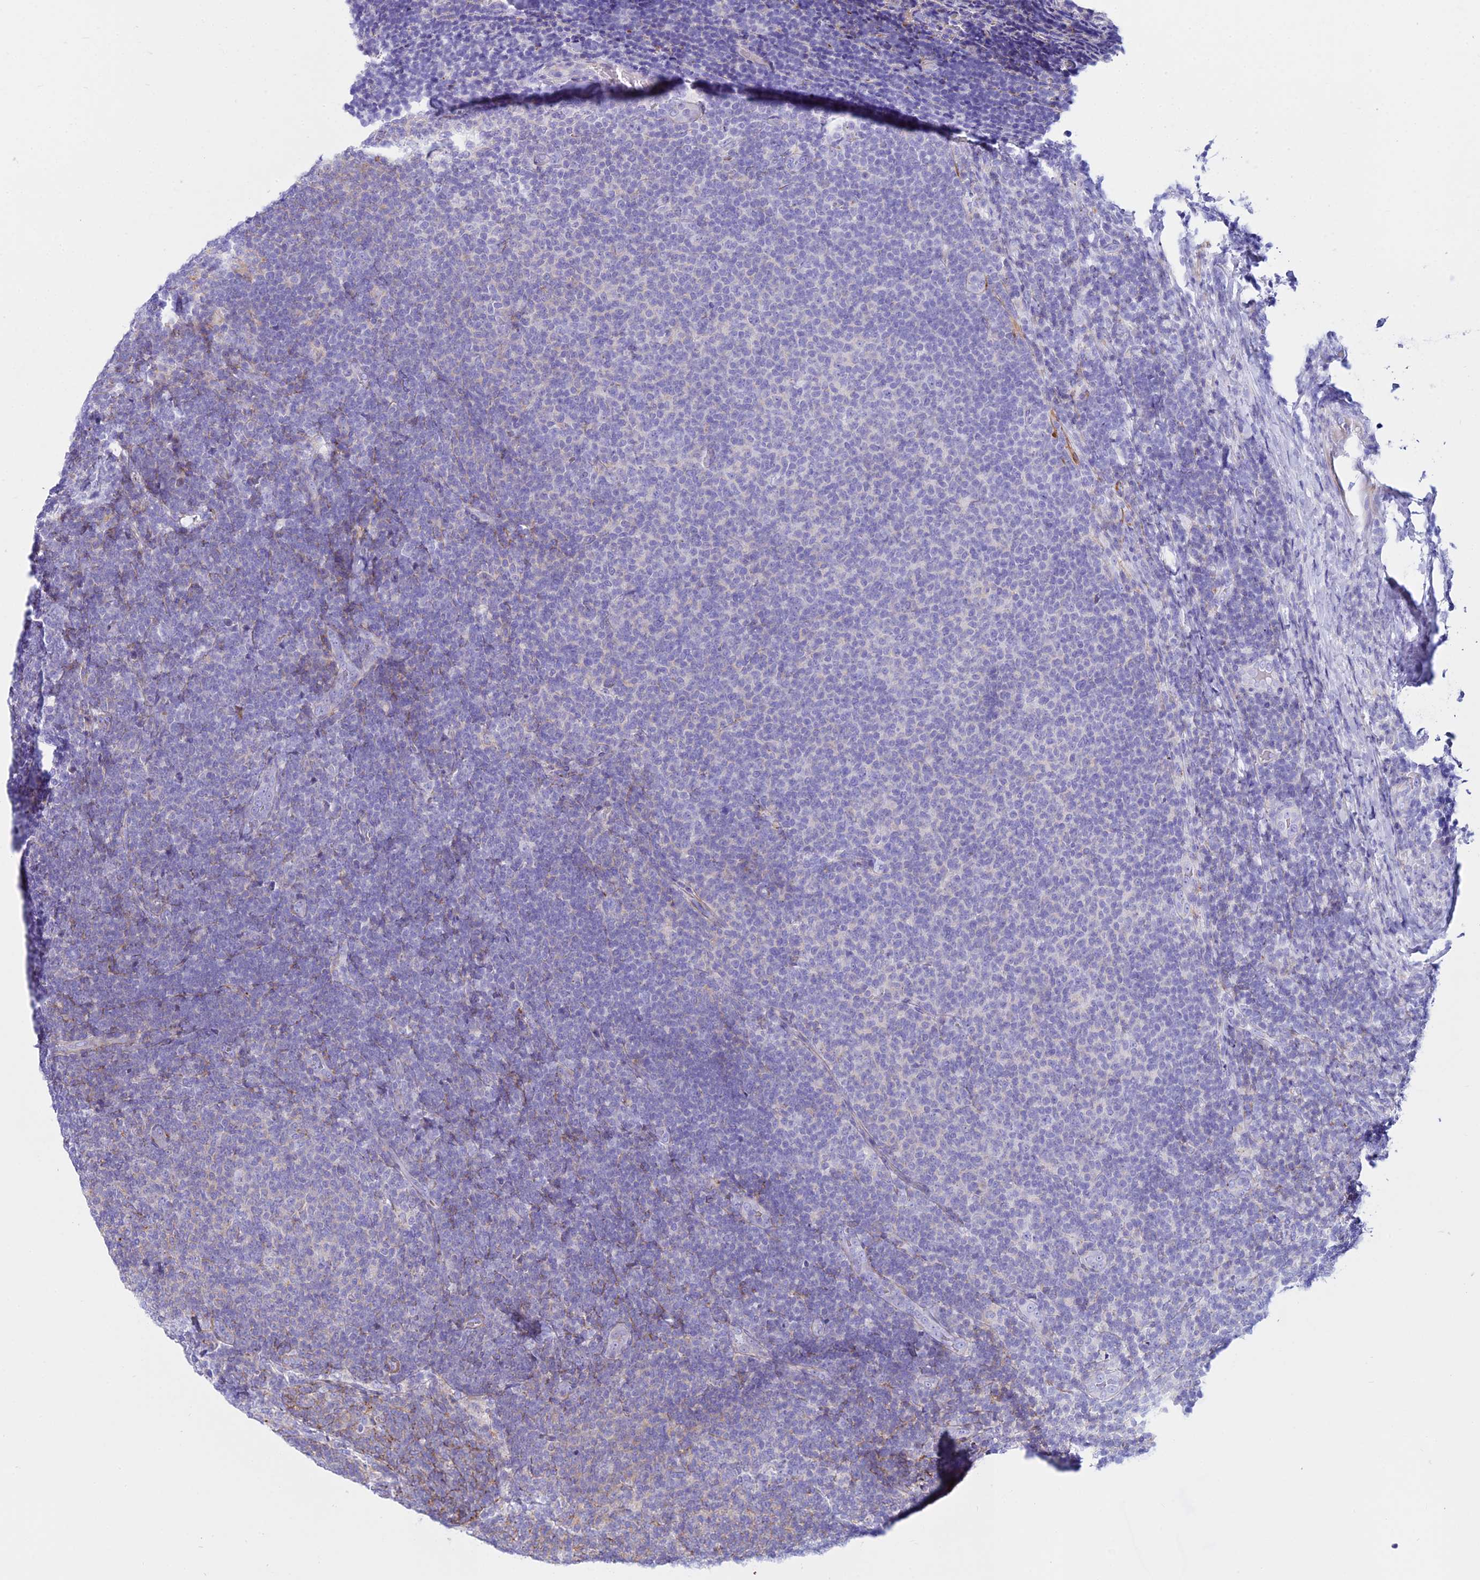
{"staining": {"intensity": "negative", "quantity": "none", "location": "none"}, "tissue": "lymphoma", "cell_type": "Tumor cells", "image_type": "cancer", "snomed": [{"axis": "morphology", "description": "Malignant lymphoma, non-Hodgkin's type, Low grade"}, {"axis": "topography", "description": "Lymph node"}], "caption": "There is no significant staining in tumor cells of lymphoma. (Brightfield microscopy of DAB immunohistochemistry at high magnification).", "gene": "DLX1", "patient": {"sex": "male", "age": 66}}